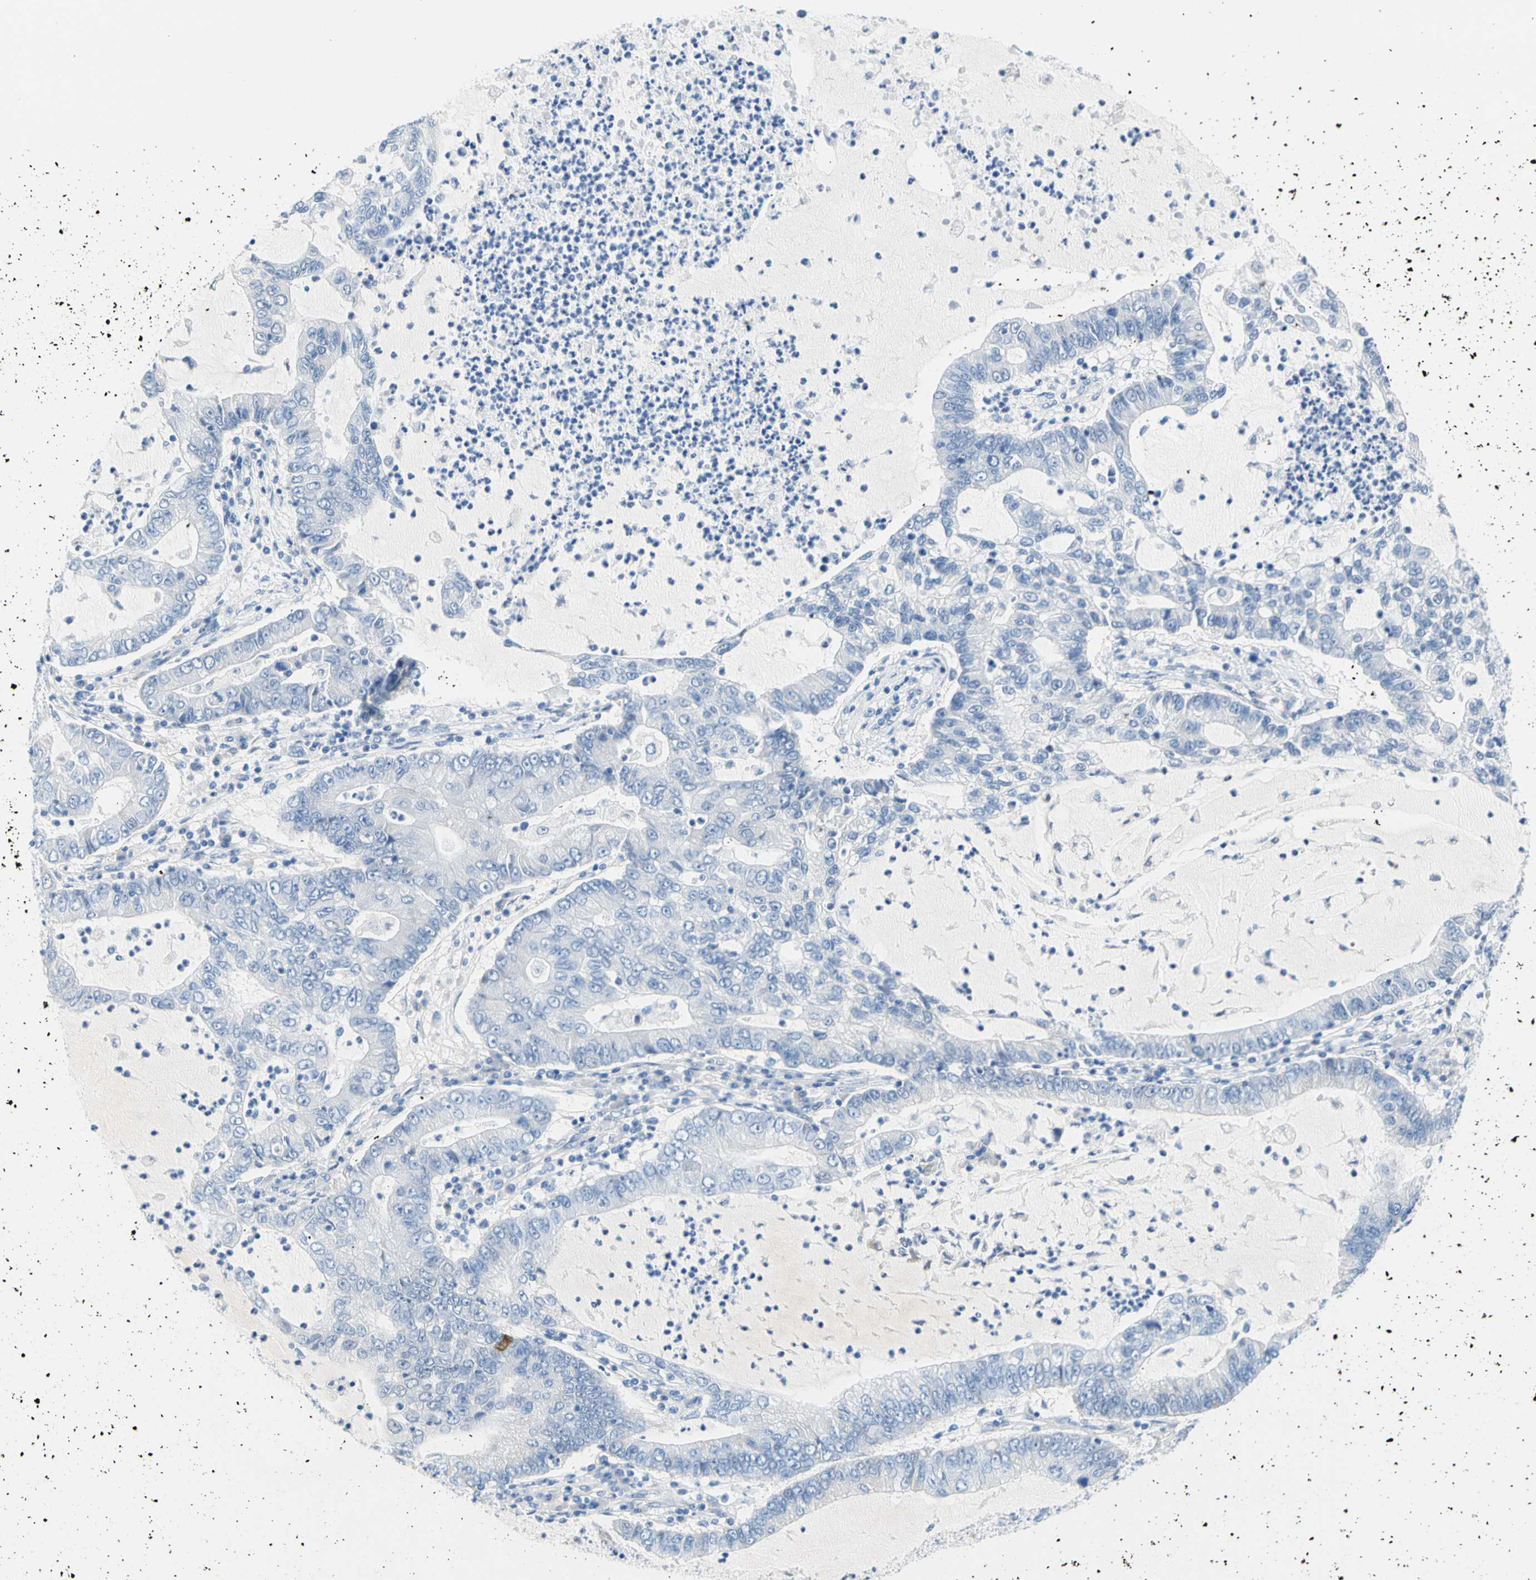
{"staining": {"intensity": "negative", "quantity": "none", "location": "none"}, "tissue": "lung cancer", "cell_type": "Tumor cells", "image_type": "cancer", "snomed": [{"axis": "morphology", "description": "Adenocarcinoma, NOS"}, {"axis": "topography", "description": "Lung"}], "caption": "This image is of lung cancer stained with IHC to label a protein in brown with the nuclei are counter-stained blue. There is no positivity in tumor cells.", "gene": "CEL", "patient": {"sex": "female", "age": 51}}